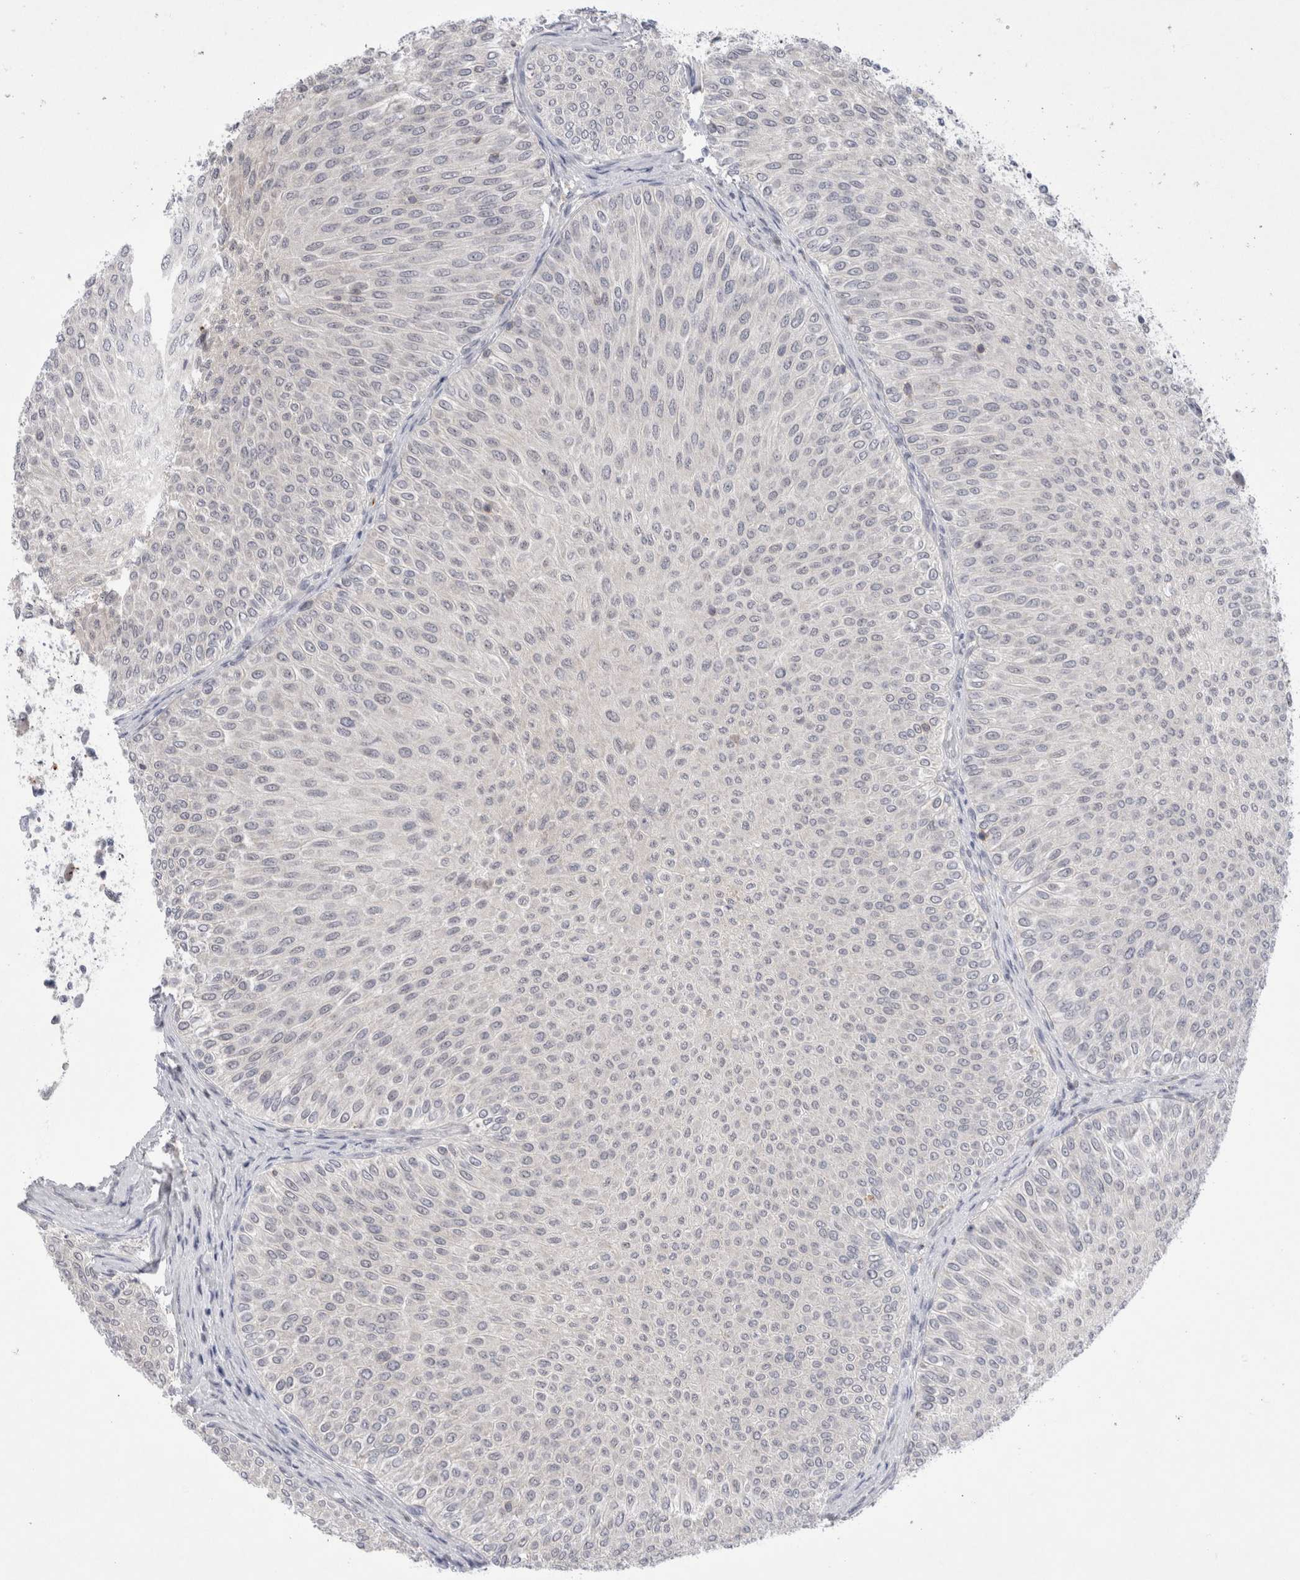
{"staining": {"intensity": "negative", "quantity": "none", "location": "none"}, "tissue": "urothelial cancer", "cell_type": "Tumor cells", "image_type": "cancer", "snomed": [{"axis": "morphology", "description": "Urothelial carcinoma, Low grade"}, {"axis": "topography", "description": "Urinary bladder"}], "caption": "The immunohistochemistry (IHC) micrograph has no significant positivity in tumor cells of low-grade urothelial carcinoma tissue. Nuclei are stained in blue.", "gene": "CERS5", "patient": {"sex": "male", "age": 78}}